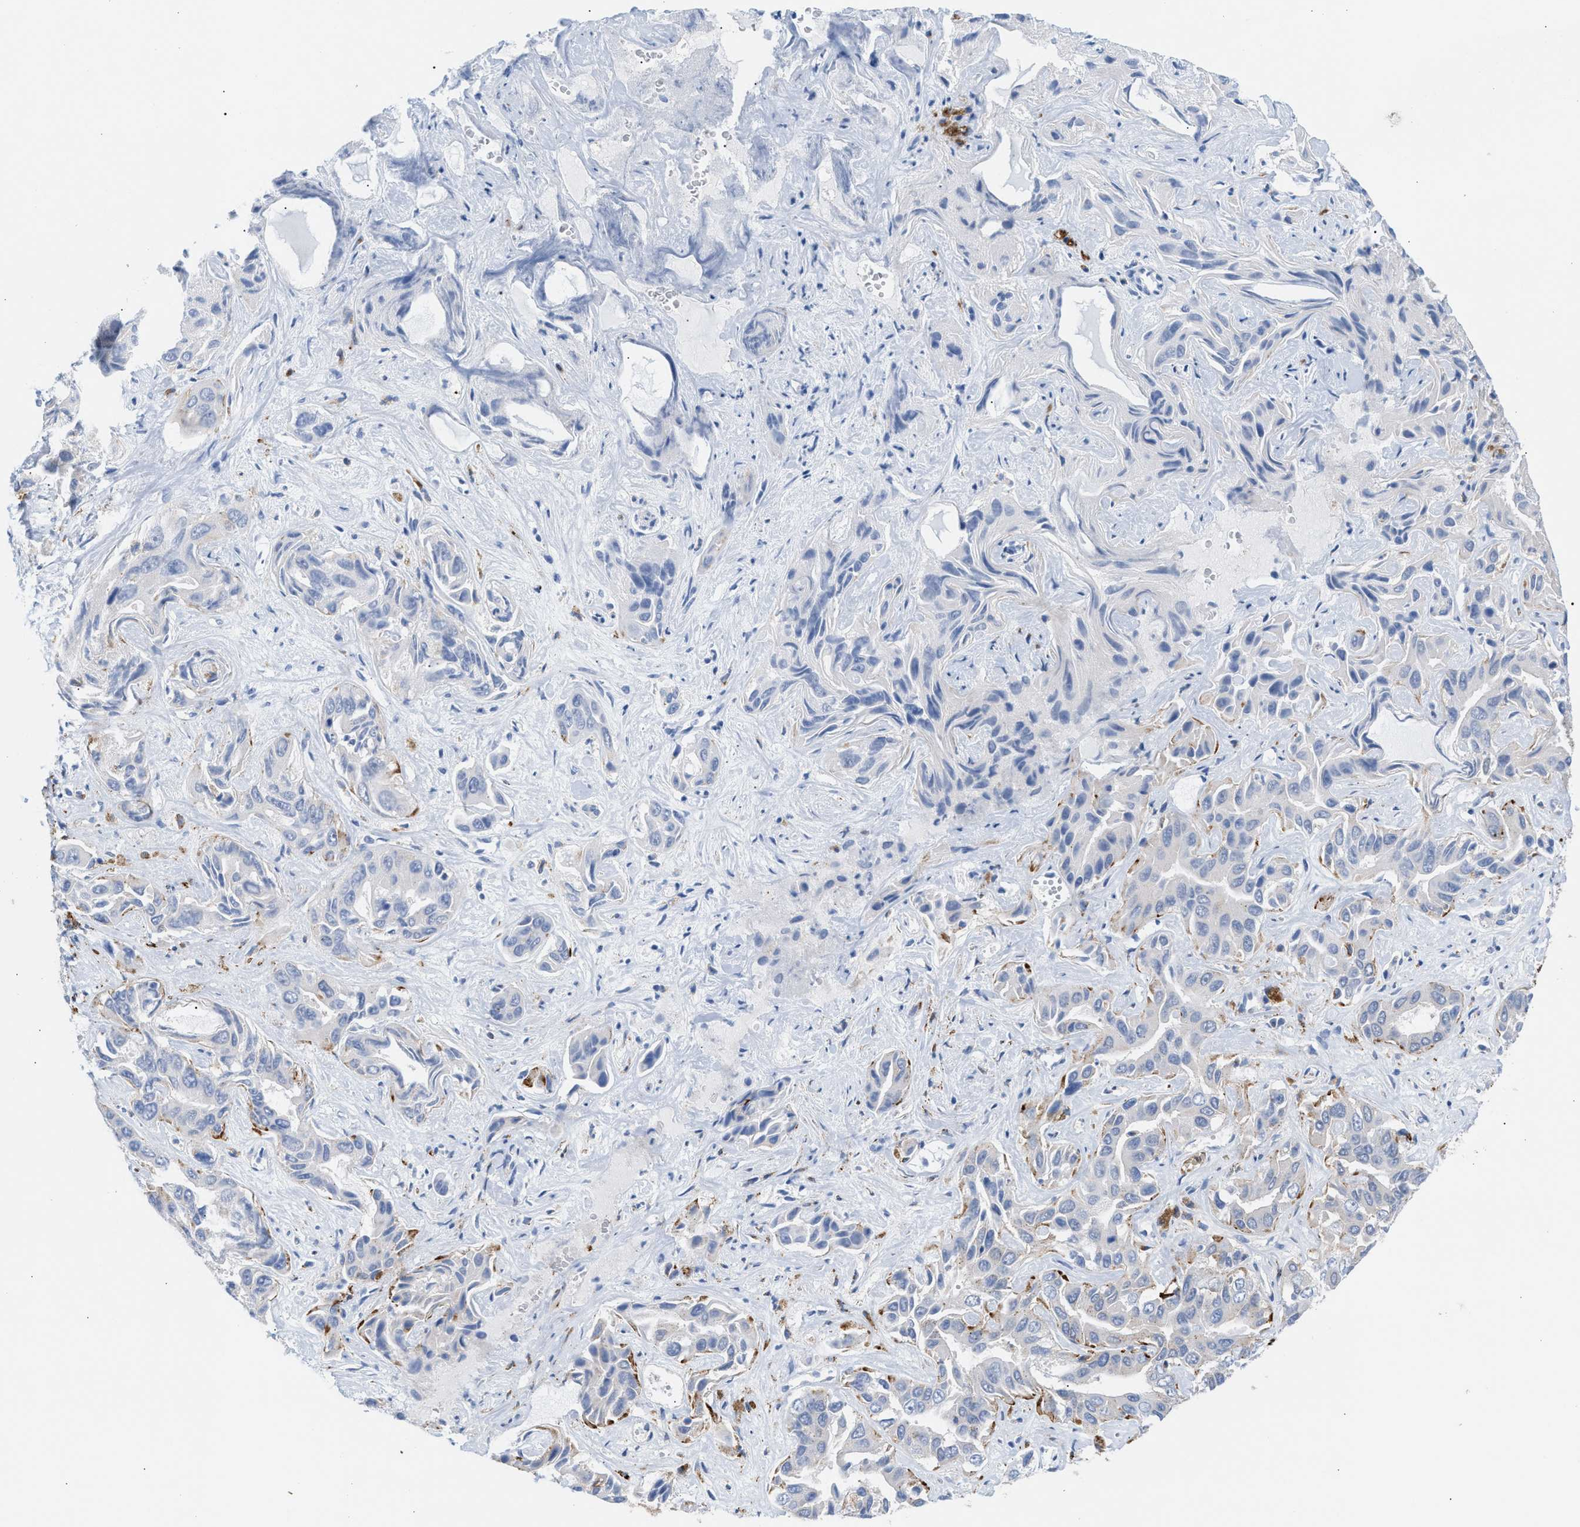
{"staining": {"intensity": "moderate", "quantity": "<25%", "location": "cytoplasmic/membranous"}, "tissue": "liver cancer", "cell_type": "Tumor cells", "image_type": "cancer", "snomed": [{"axis": "morphology", "description": "Cholangiocarcinoma"}, {"axis": "topography", "description": "Liver"}], "caption": "Immunohistochemical staining of human liver cancer reveals moderate cytoplasmic/membranous protein staining in approximately <25% of tumor cells.", "gene": "MBTD1", "patient": {"sex": "female", "age": 52}}